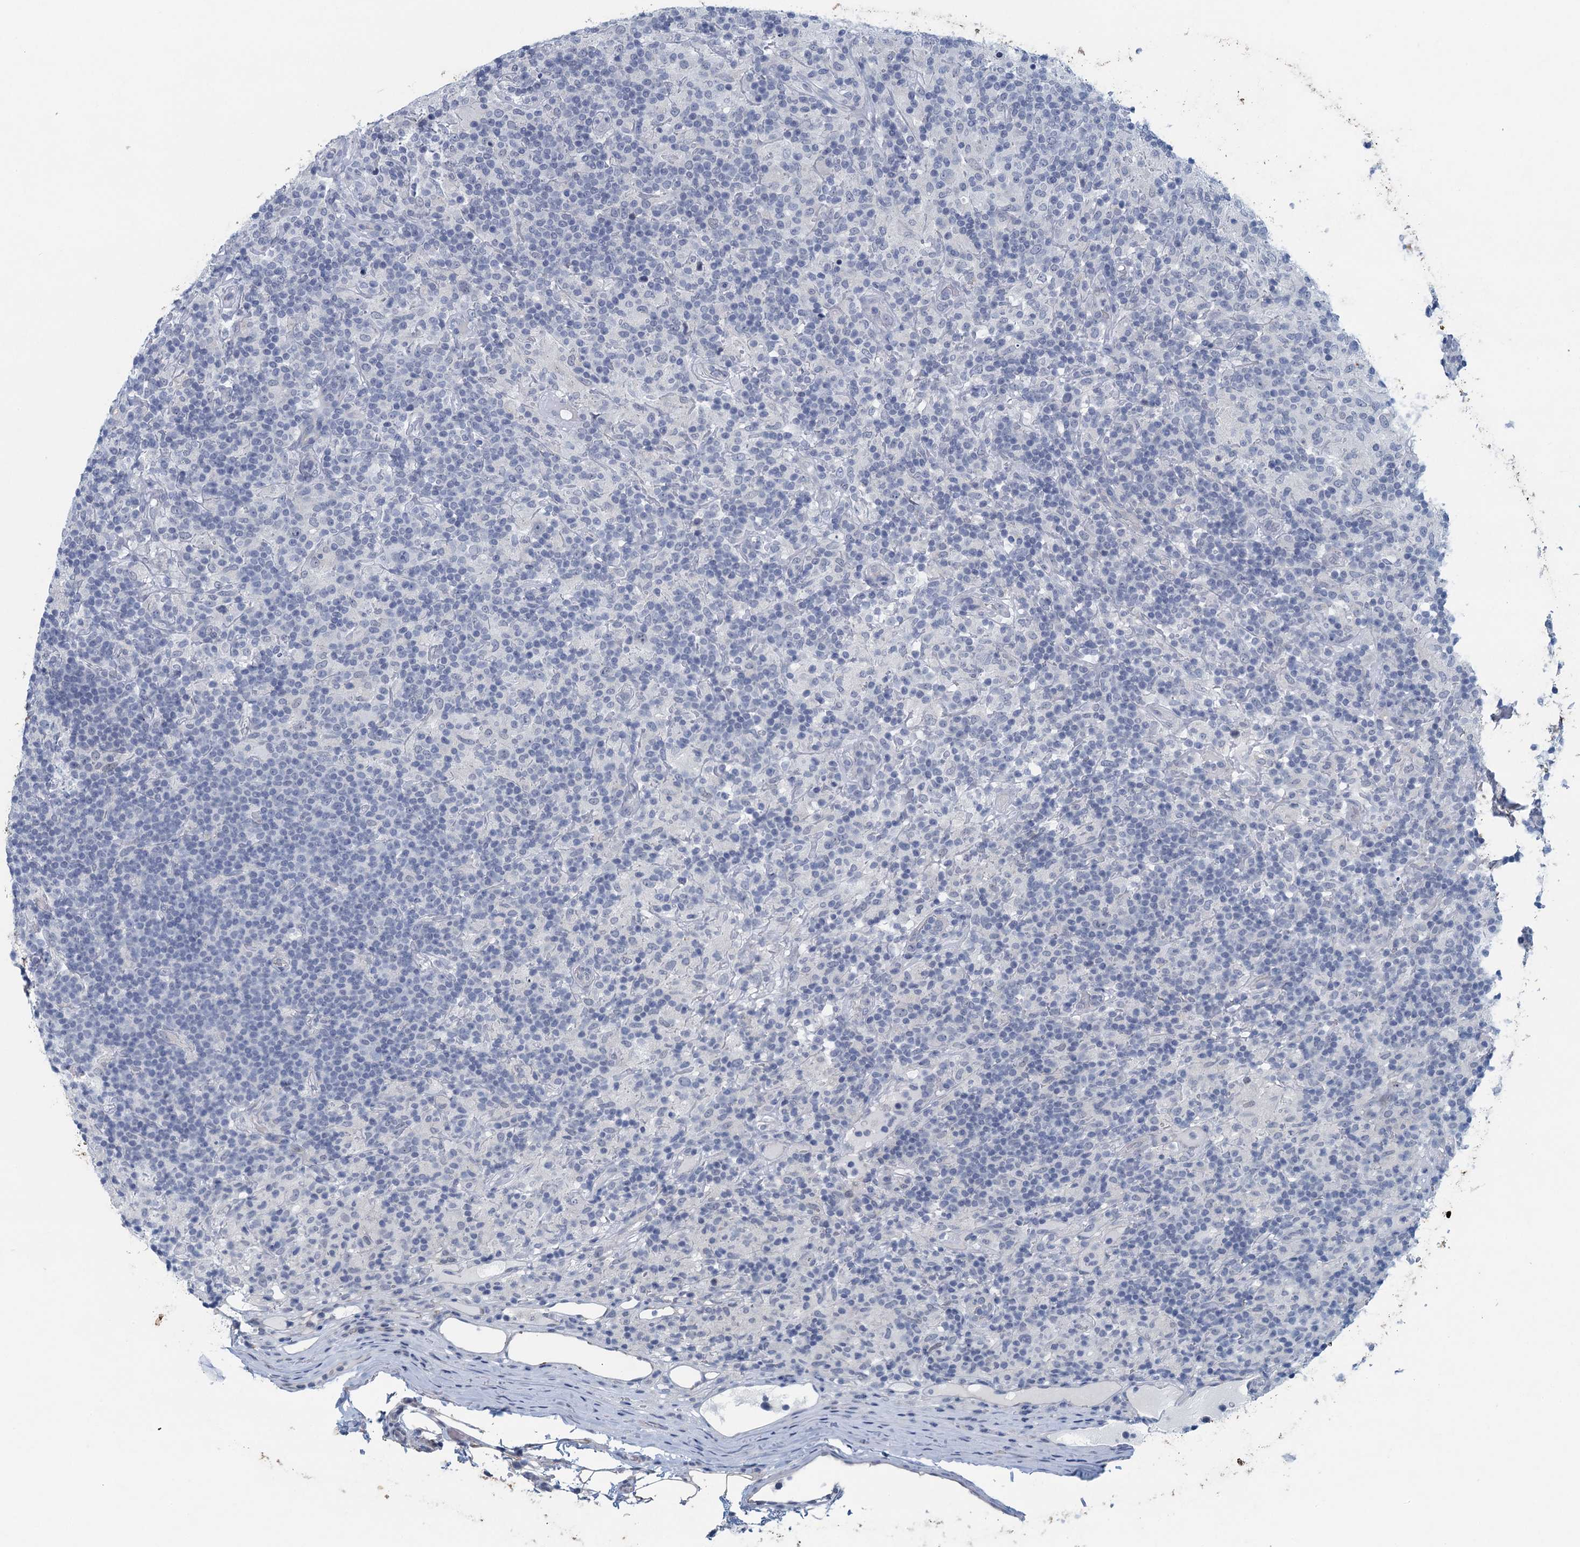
{"staining": {"intensity": "negative", "quantity": "none", "location": "none"}, "tissue": "lymphoma", "cell_type": "Tumor cells", "image_type": "cancer", "snomed": [{"axis": "morphology", "description": "Hodgkin's disease, NOS"}, {"axis": "topography", "description": "Lymph node"}], "caption": "There is no significant positivity in tumor cells of Hodgkin's disease.", "gene": "ENSG00000131152", "patient": {"sex": "male", "age": 70}}